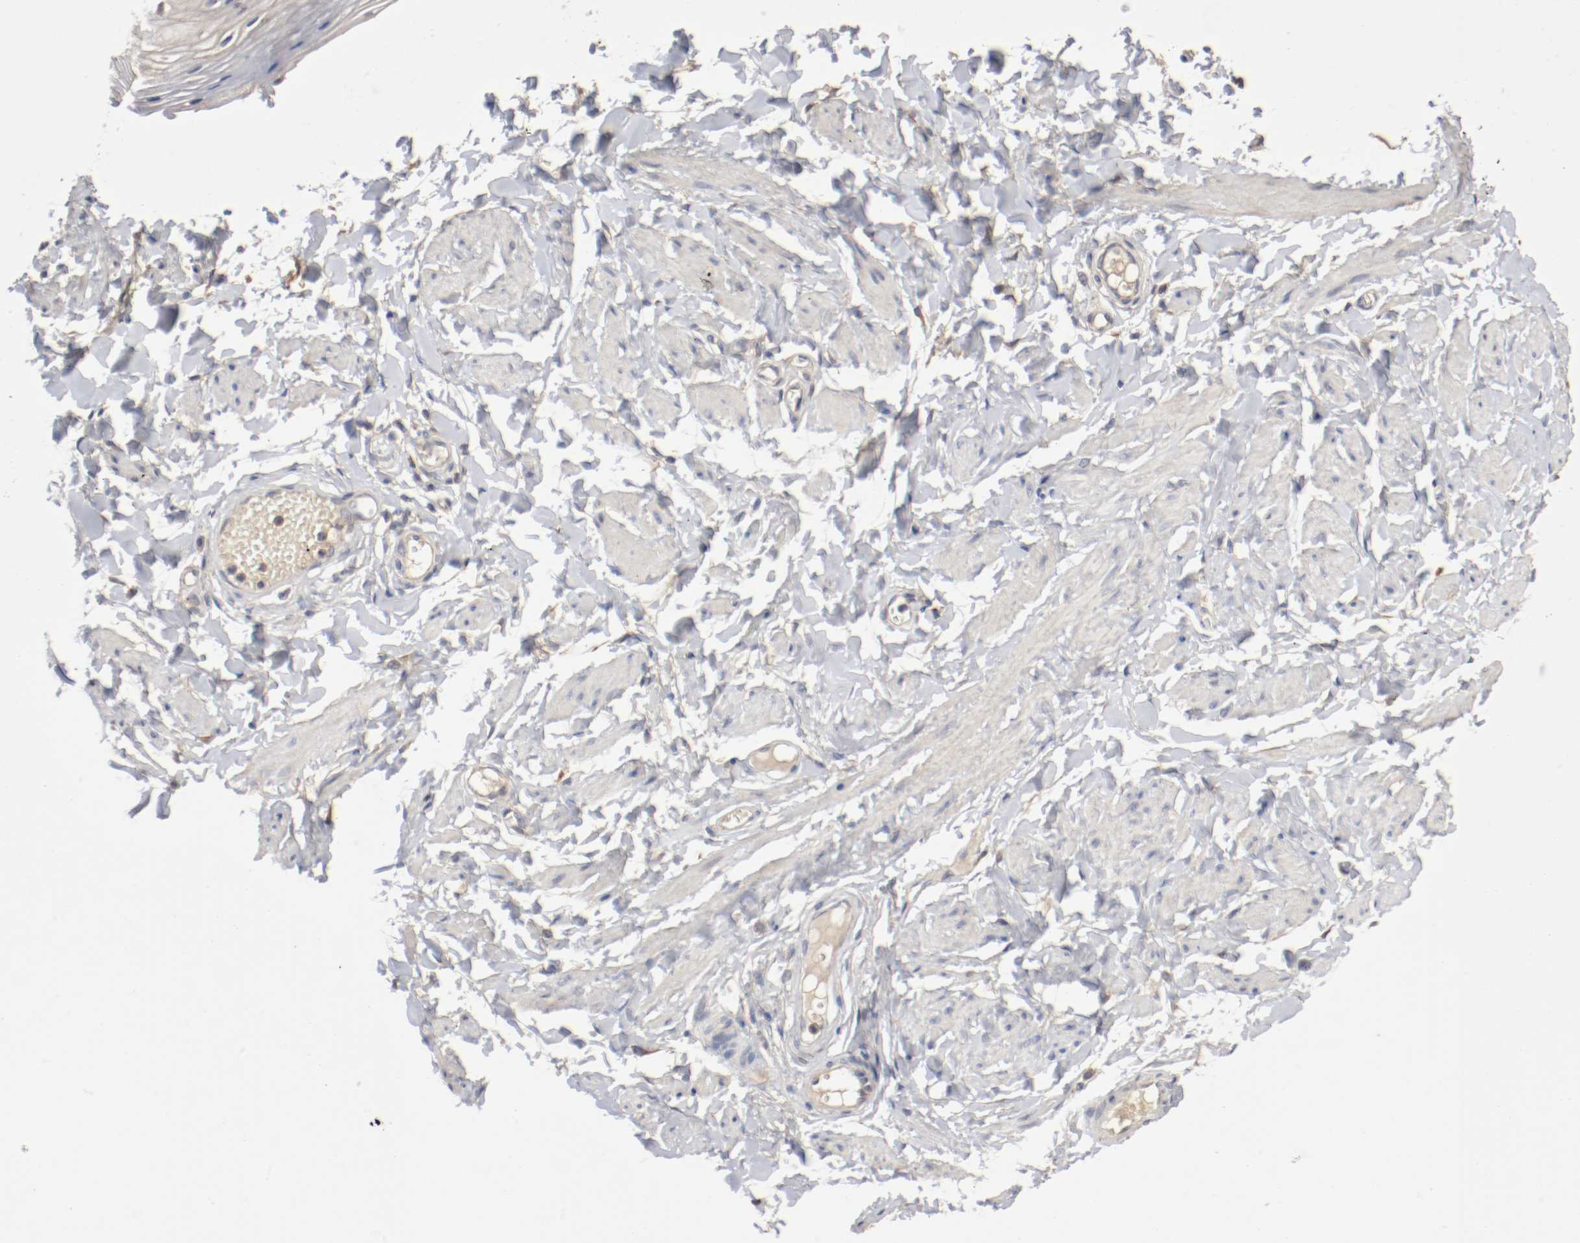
{"staining": {"intensity": "weak", "quantity": "<25%", "location": "cytoplasmic/membranous"}, "tissue": "vagina", "cell_type": "Squamous epithelial cells", "image_type": "normal", "snomed": [{"axis": "morphology", "description": "Normal tissue, NOS"}, {"axis": "topography", "description": "Vagina"}], "caption": "Protein analysis of benign vagina demonstrates no significant expression in squamous epithelial cells.", "gene": "REN", "patient": {"sex": "female", "age": 55}}